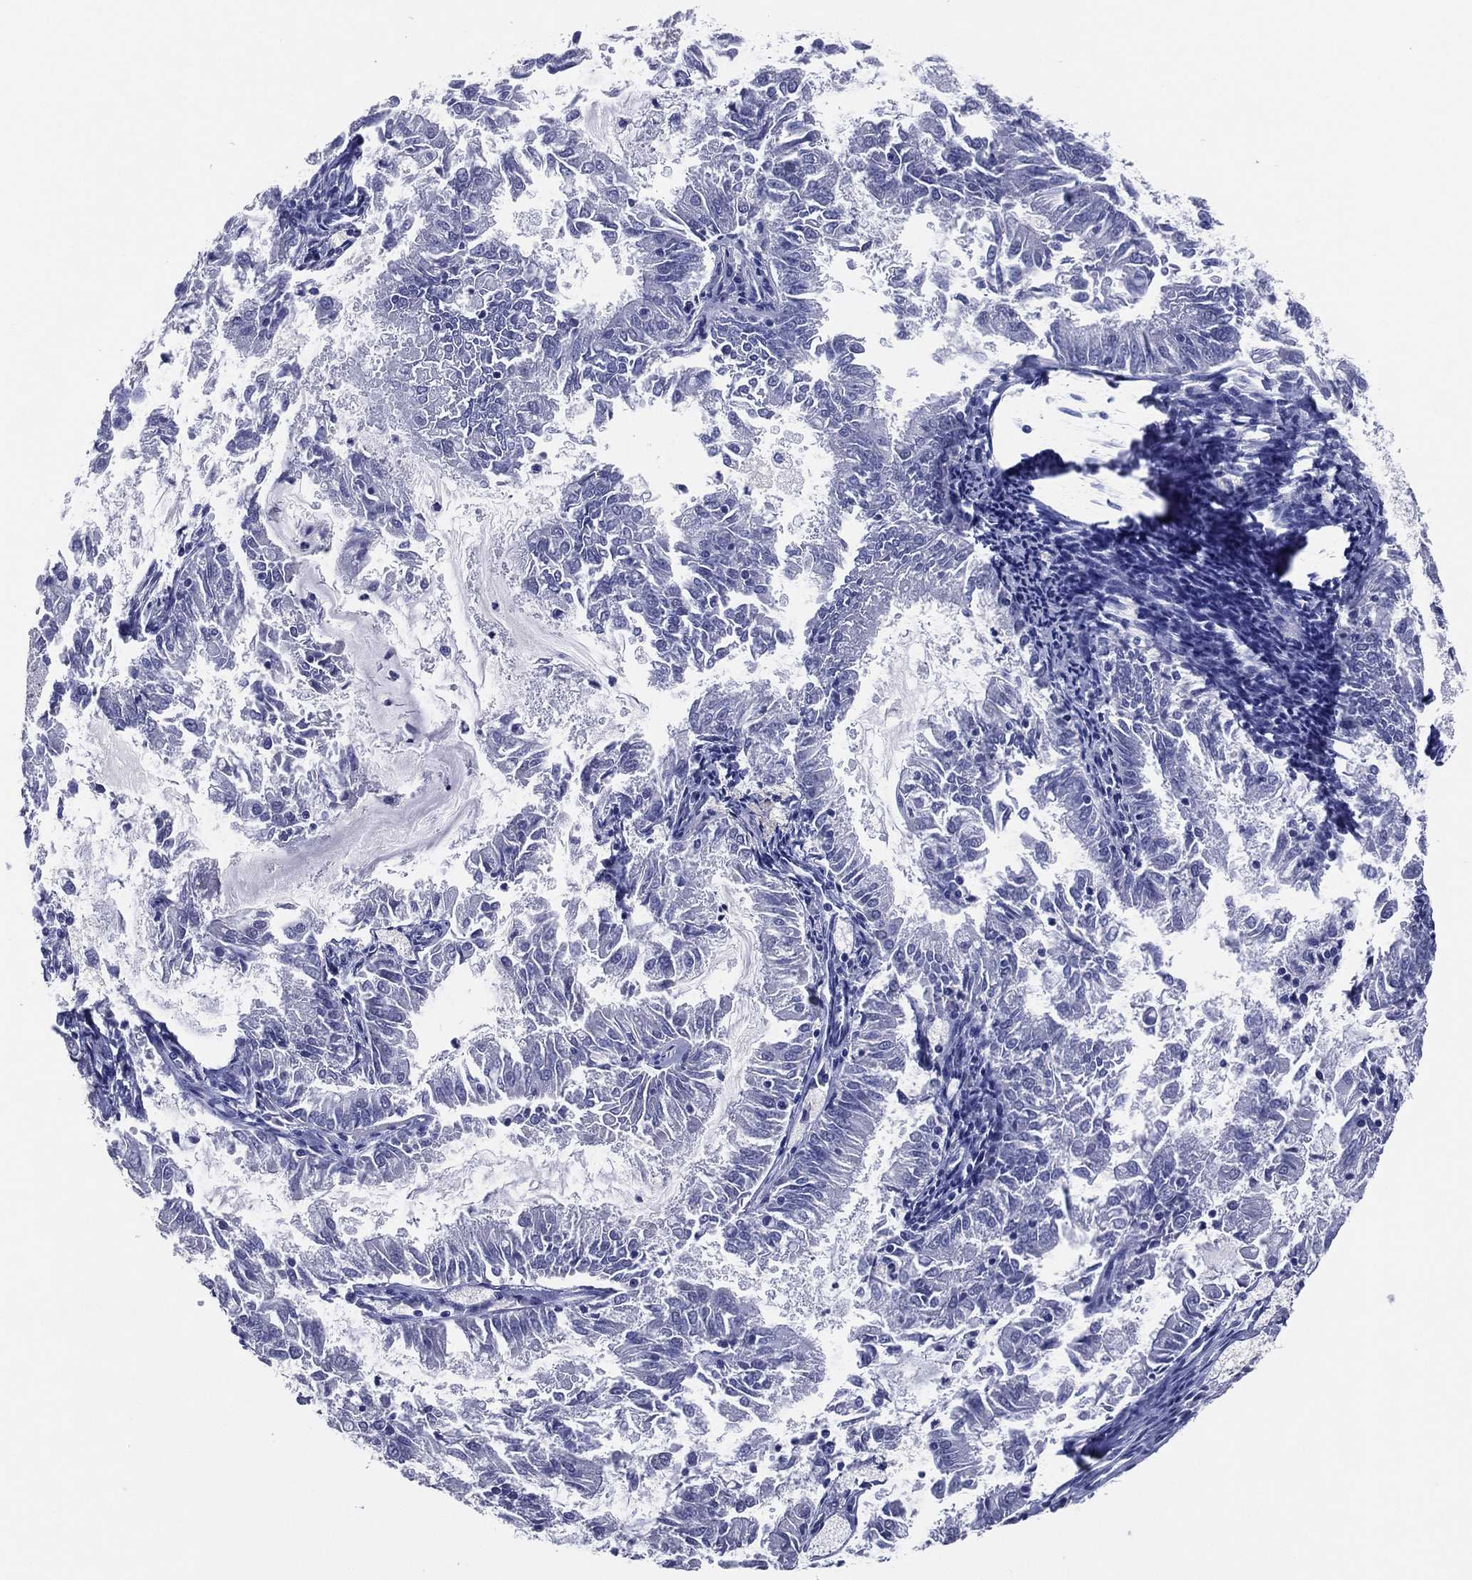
{"staining": {"intensity": "negative", "quantity": "none", "location": "none"}, "tissue": "endometrial cancer", "cell_type": "Tumor cells", "image_type": "cancer", "snomed": [{"axis": "morphology", "description": "Adenocarcinoma, NOS"}, {"axis": "topography", "description": "Endometrium"}], "caption": "An image of human endometrial adenocarcinoma is negative for staining in tumor cells.", "gene": "TFAP2A", "patient": {"sex": "female", "age": 57}}